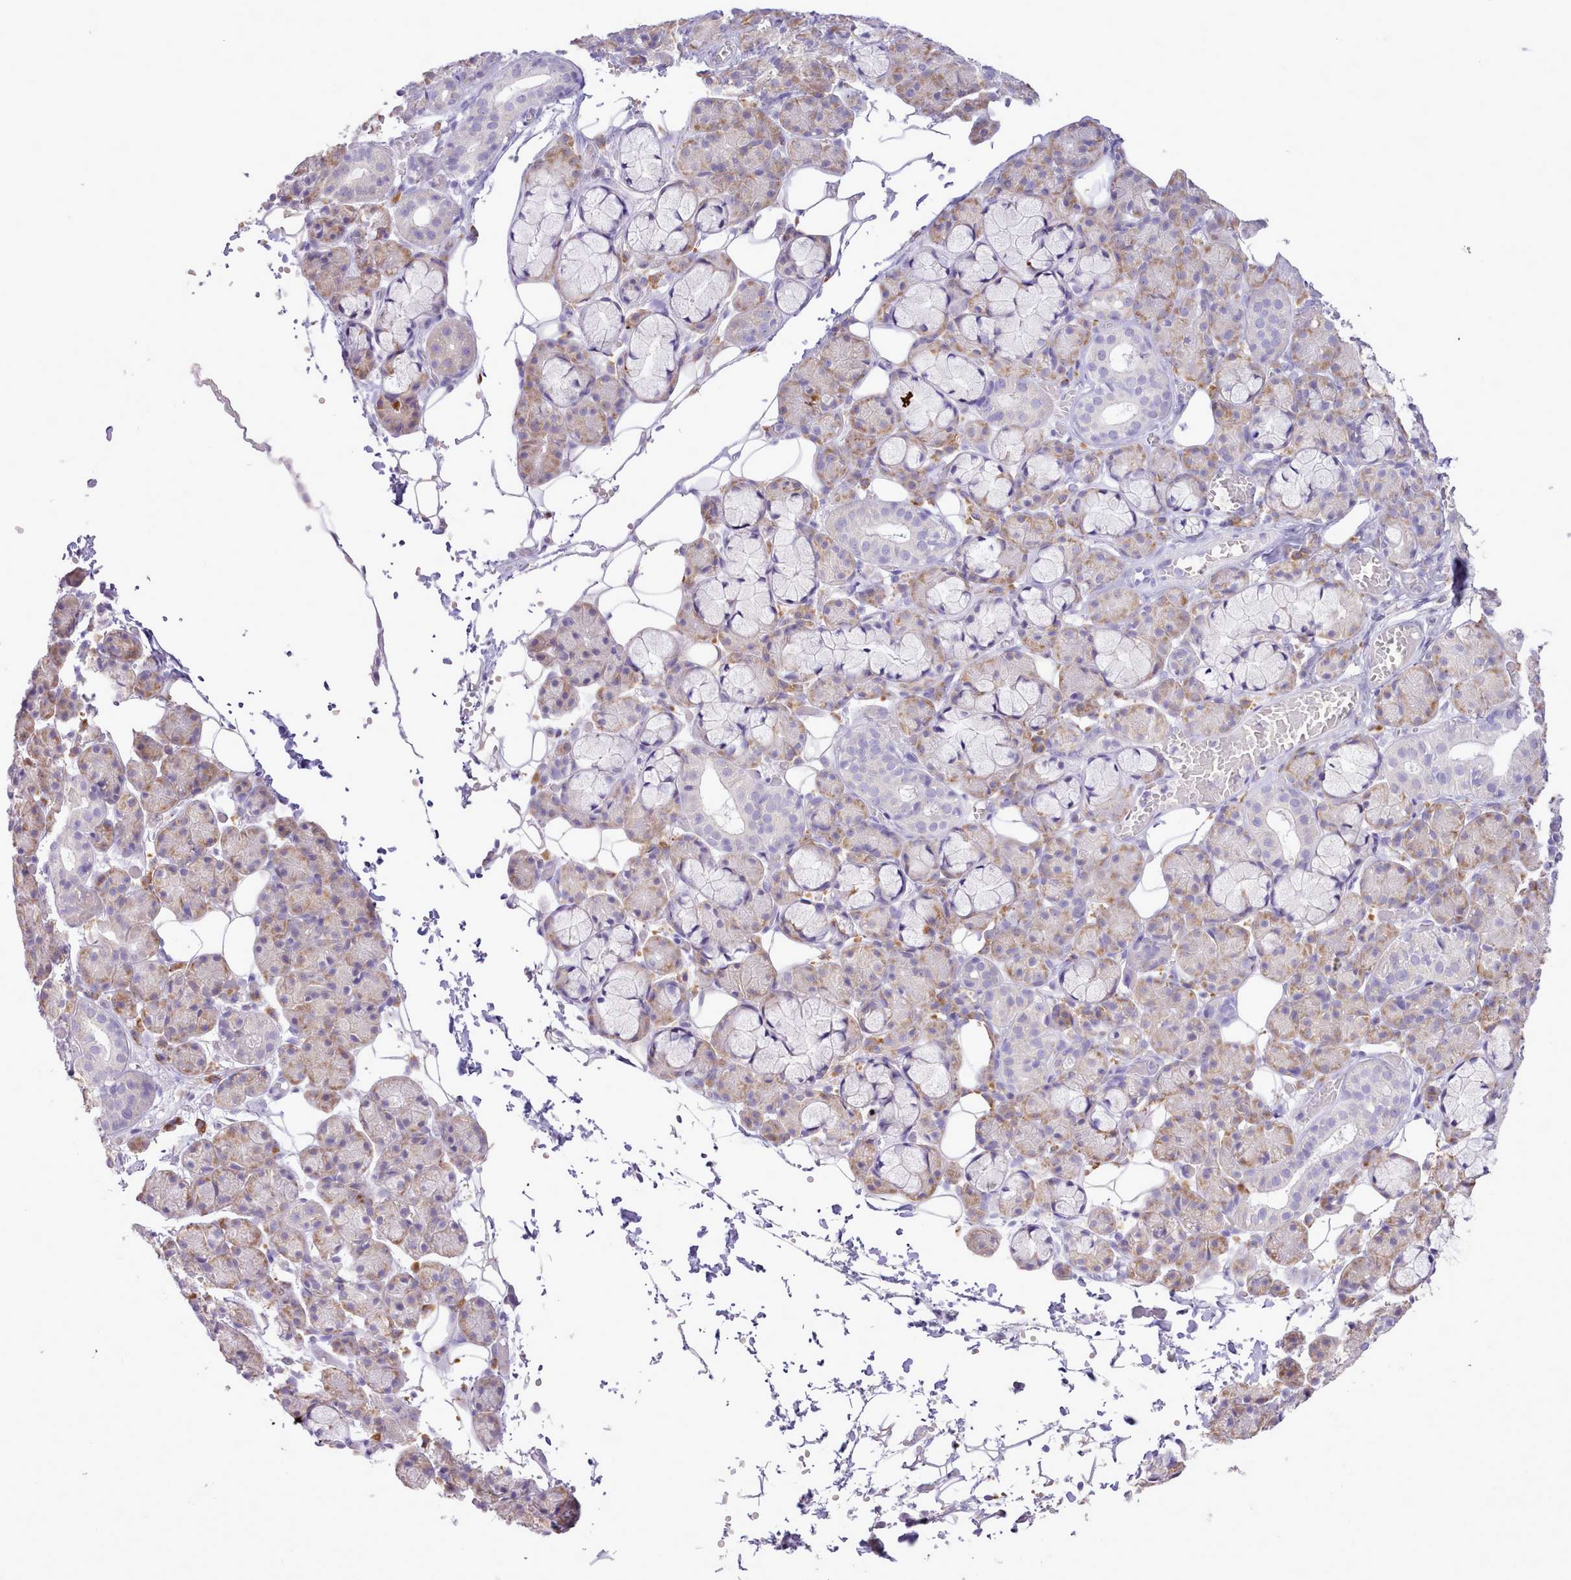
{"staining": {"intensity": "weak", "quantity": "25%-75%", "location": "cytoplasmic/membranous"}, "tissue": "salivary gland", "cell_type": "Glandular cells", "image_type": "normal", "snomed": [{"axis": "morphology", "description": "Normal tissue, NOS"}, {"axis": "topography", "description": "Salivary gland"}], "caption": "This histopathology image shows immunohistochemistry (IHC) staining of unremarkable human salivary gland, with low weak cytoplasmic/membranous staining in approximately 25%-75% of glandular cells.", "gene": "CCL1", "patient": {"sex": "male", "age": 63}}